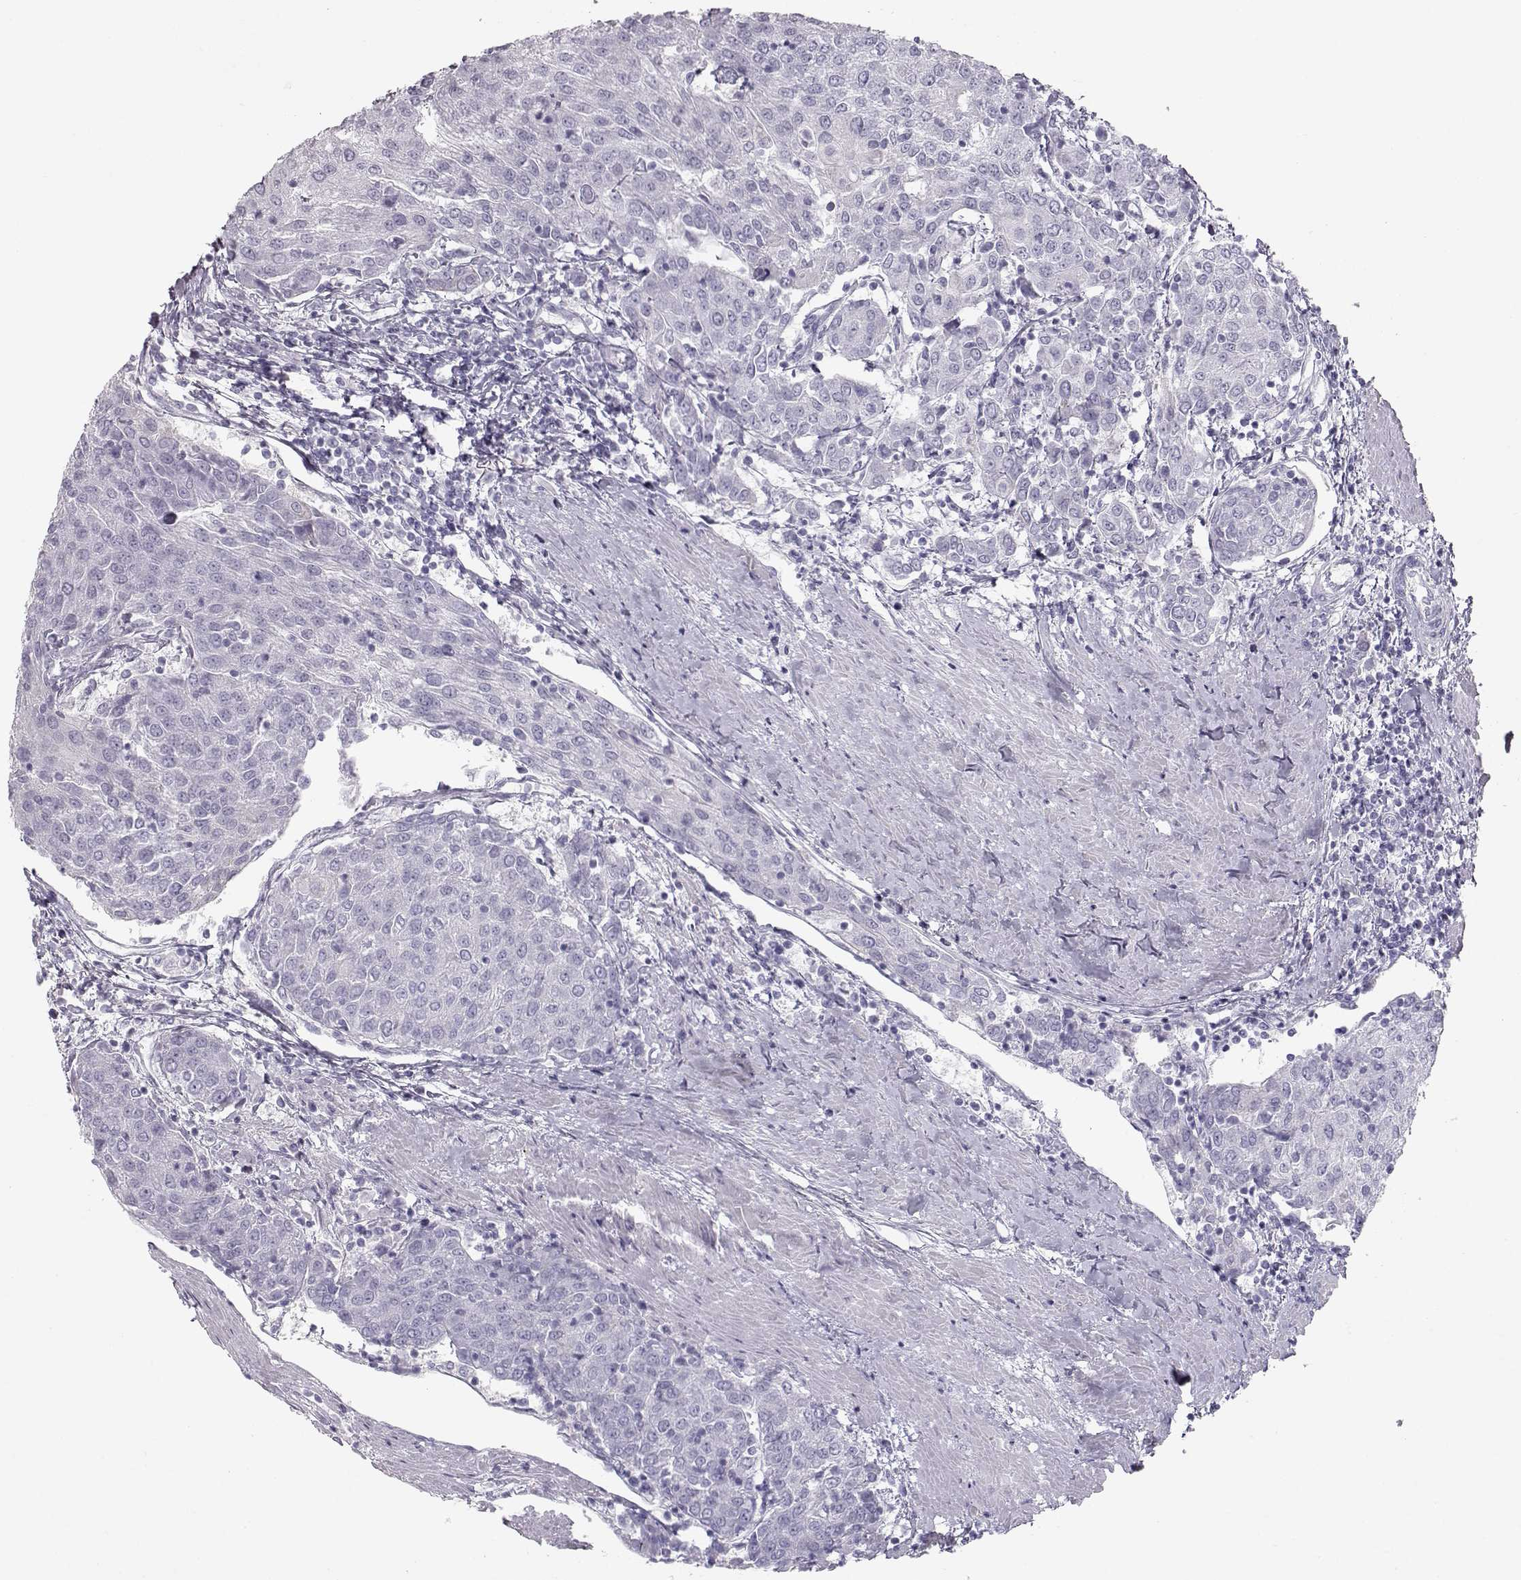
{"staining": {"intensity": "negative", "quantity": "none", "location": "none"}, "tissue": "urothelial cancer", "cell_type": "Tumor cells", "image_type": "cancer", "snomed": [{"axis": "morphology", "description": "Urothelial carcinoma, High grade"}, {"axis": "topography", "description": "Urinary bladder"}], "caption": "Immunohistochemistry (IHC) of urothelial cancer displays no expression in tumor cells.", "gene": "MIP", "patient": {"sex": "female", "age": 85}}